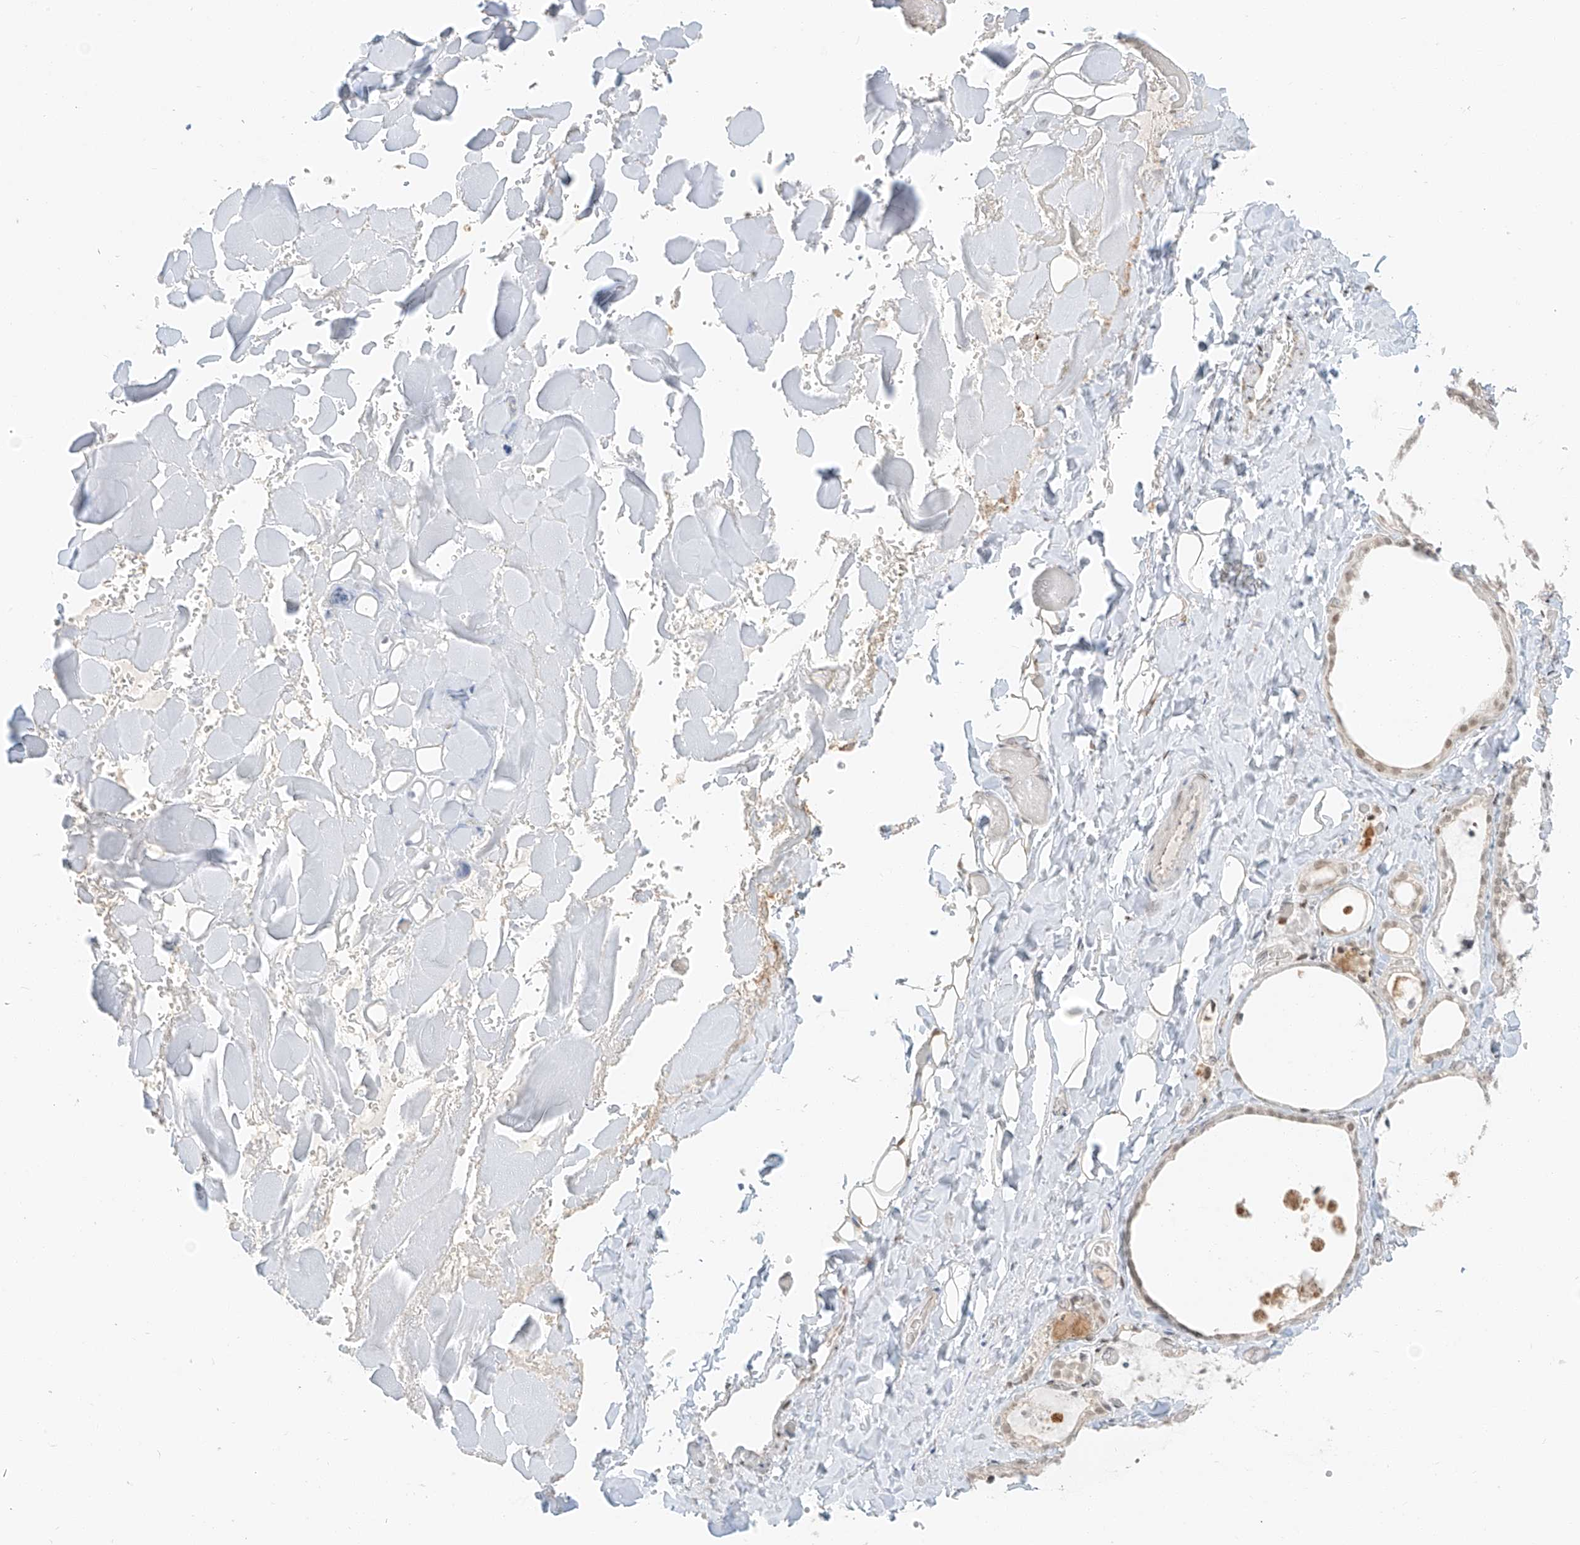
{"staining": {"intensity": "moderate", "quantity": ">75%", "location": "nuclear"}, "tissue": "thyroid gland", "cell_type": "Glandular cells", "image_type": "normal", "snomed": [{"axis": "morphology", "description": "Normal tissue, NOS"}, {"axis": "topography", "description": "Thyroid gland"}], "caption": "This image demonstrates immunohistochemistry staining of normal thyroid gland, with medium moderate nuclear positivity in approximately >75% of glandular cells.", "gene": "ZNF774", "patient": {"sex": "female", "age": 44}}